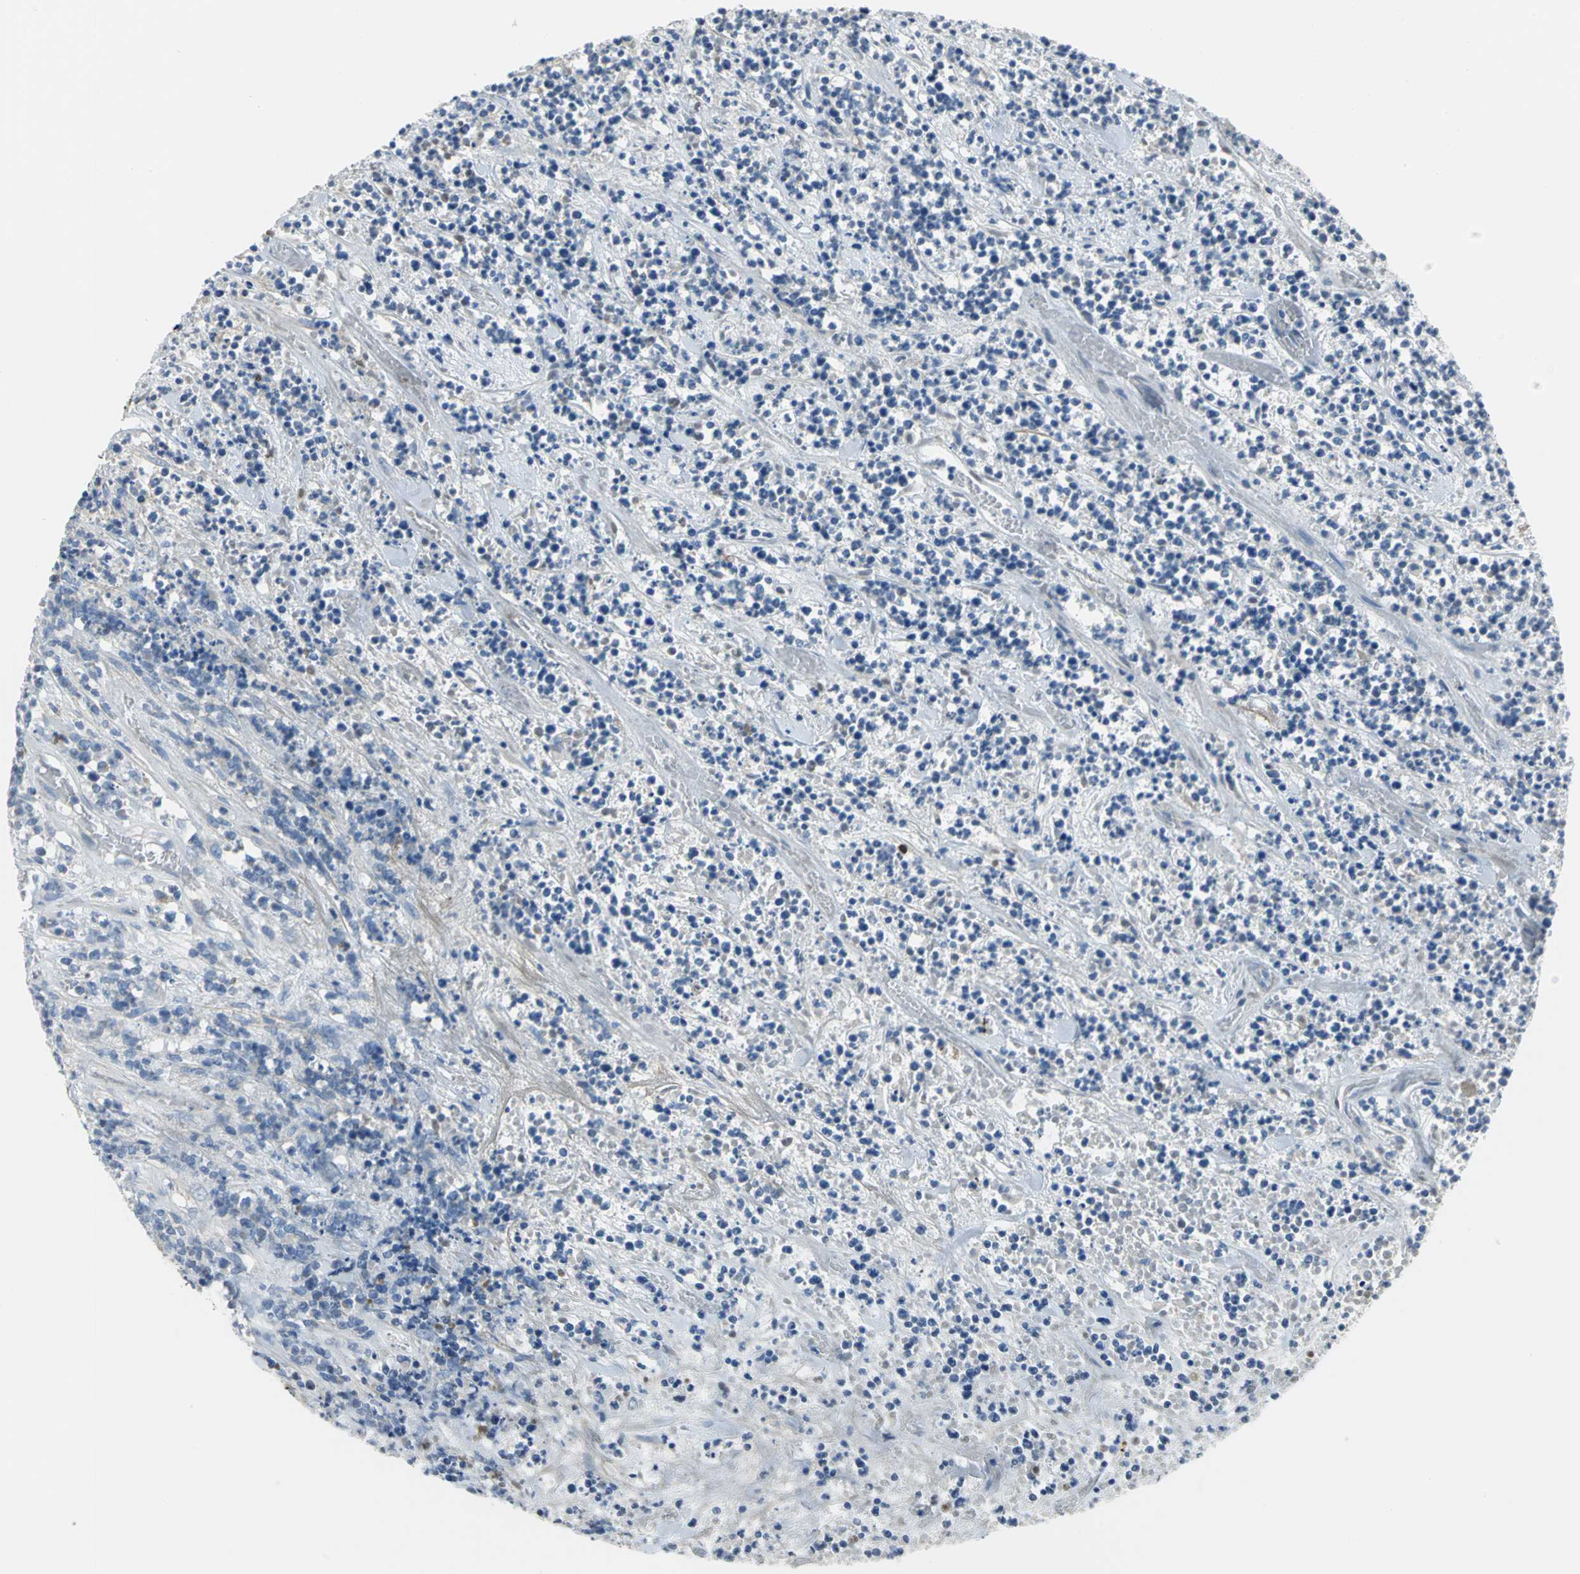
{"staining": {"intensity": "negative", "quantity": "none", "location": "none"}, "tissue": "lymphoma", "cell_type": "Tumor cells", "image_type": "cancer", "snomed": [{"axis": "morphology", "description": "Malignant lymphoma, non-Hodgkin's type, High grade"}, {"axis": "topography", "description": "Soft tissue"}], "caption": "DAB (3,3'-diaminobenzidine) immunohistochemical staining of malignant lymphoma, non-Hodgkin's type (high-grade) reveals no significant staining in tumor cells.", "gene": "ALOX15", "patient": {"sex": "male", "age": 18}}